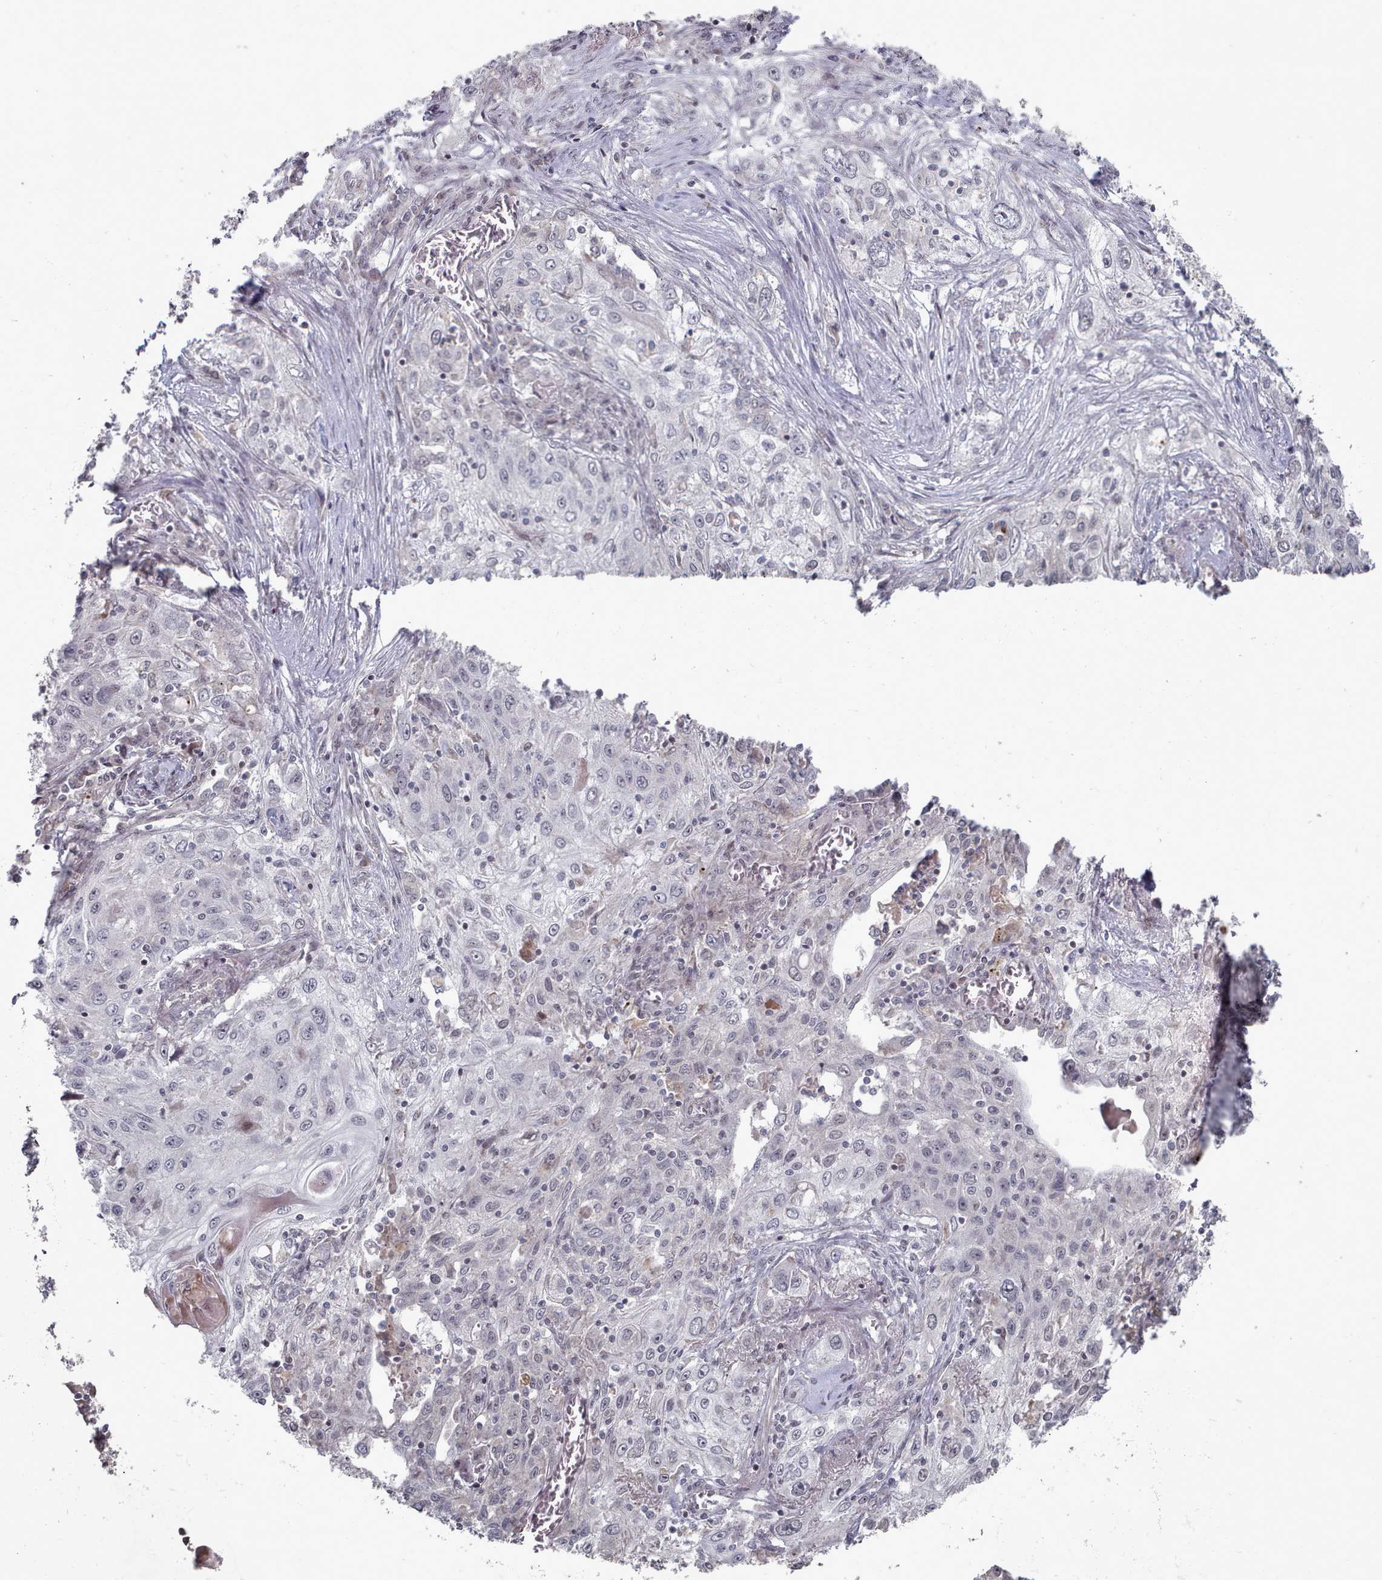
{"staining": {"intensity": "negative", "quantity": "none", "location": "none"}, "tissue": "lung cancer", "cell_type": "Tumor cells", "image_type": "cancer", "snomed": [{"axis": "morphology", "description": "Squamous cell carcinoma, NOS"}, {"axis": "topography", "description": "Lung"}], "caption": "This is an immunohistochemistry photomicrograph of human lung squamous cell carcinoma. There is no staining in tumor cells.", "gene": "CPSF4", "patient": {"sex": "female", "age": 69}}